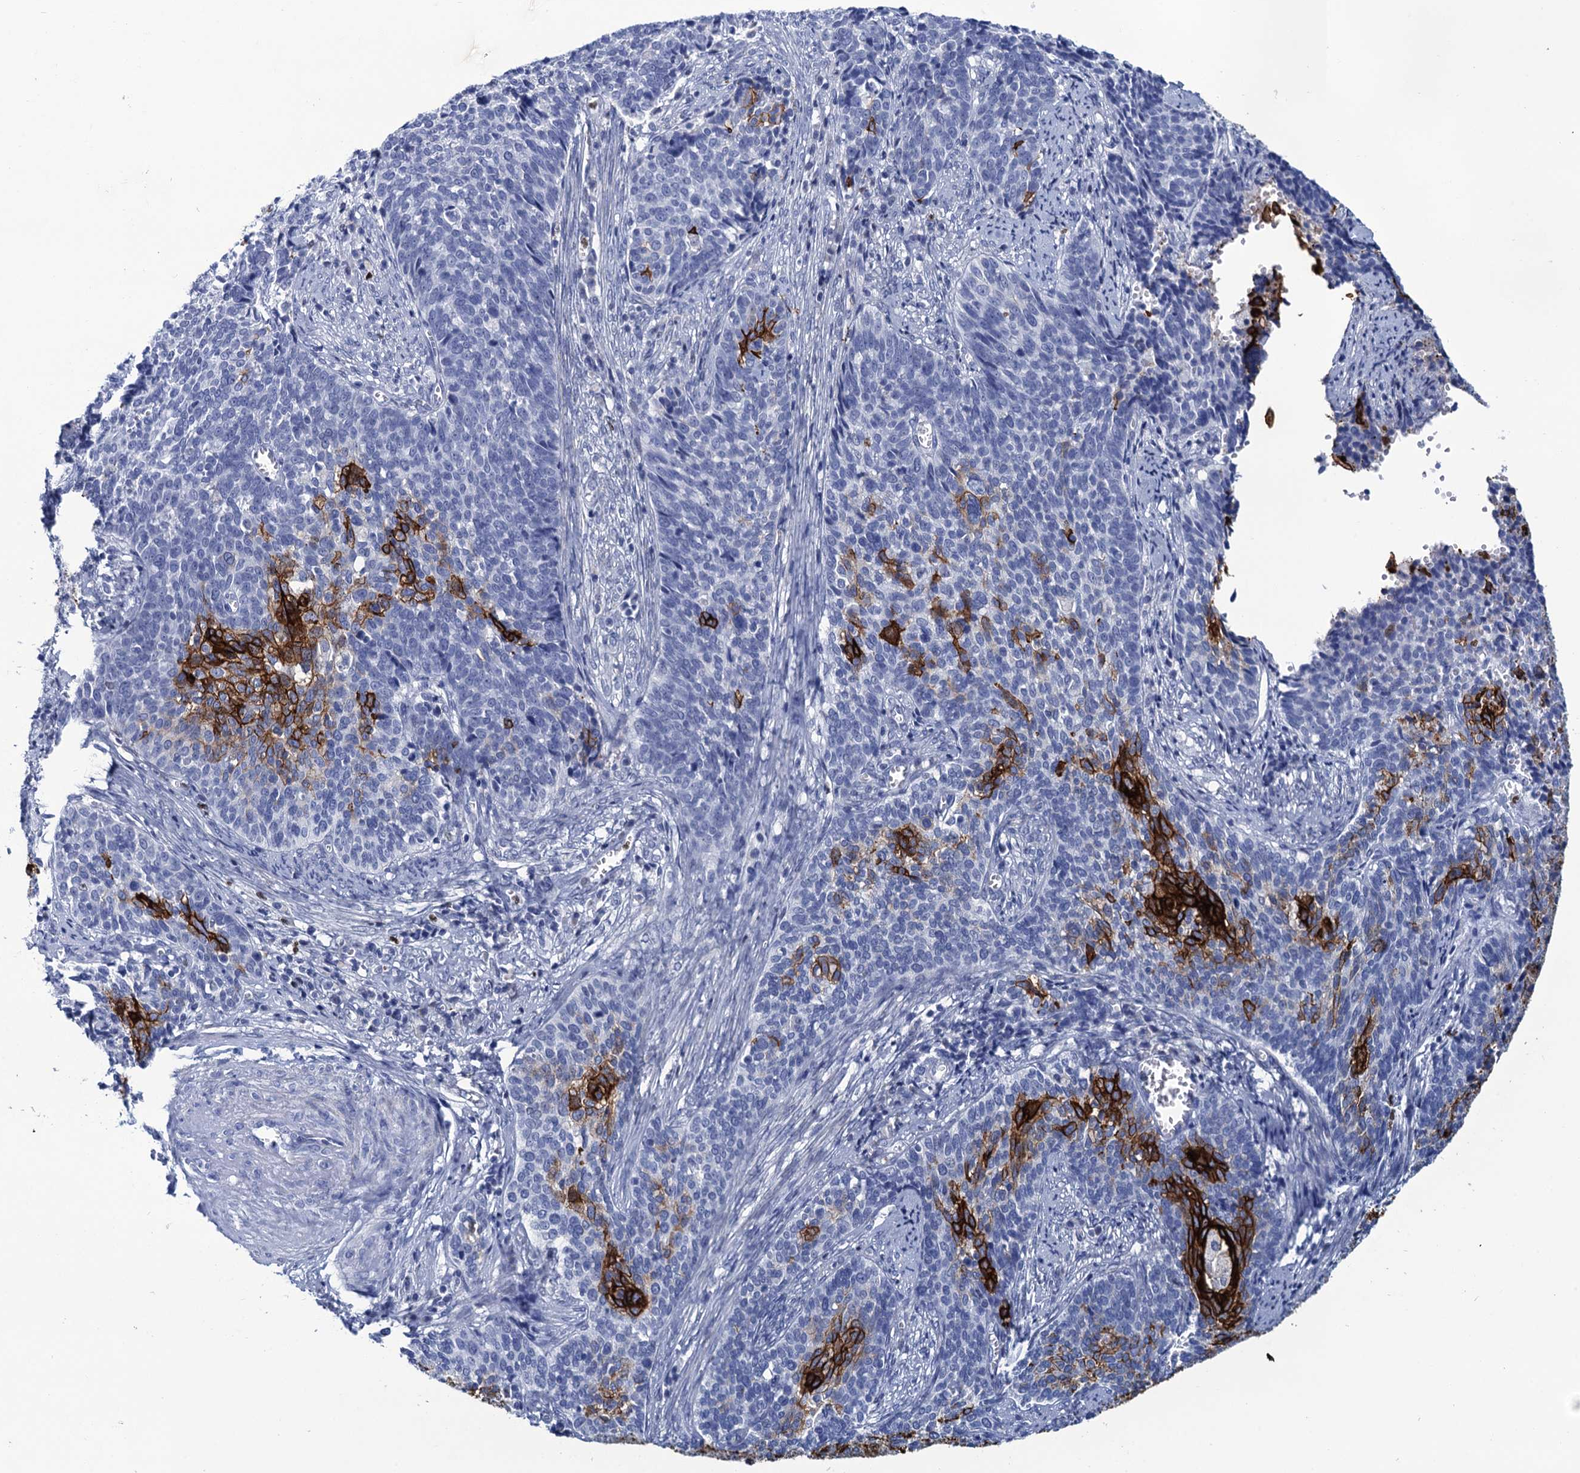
{"staining": {"intensity": "strong", "quantity": "<25%", "location": "cytoplasmic/membranous"}, "tissue": "cervical cancer", "cell_type": "Tumor cells", "image_type": "cancer", "snomed": [{"axis": "morphology", "description": "Squamous cell carcinoma, NOS"}, {"axis": "topography", "description": "Cervix"}], "caption": "A brown stain highlights strong cytoplasmic/membranous expression of a protein in human cervical cancer (squamous cell carcinoma) tumor cells. (Brightfield microscopy of DAB IHC at high magnification).", "gene": "RHCG", "patient": {"sex": "female", "age": 39}}